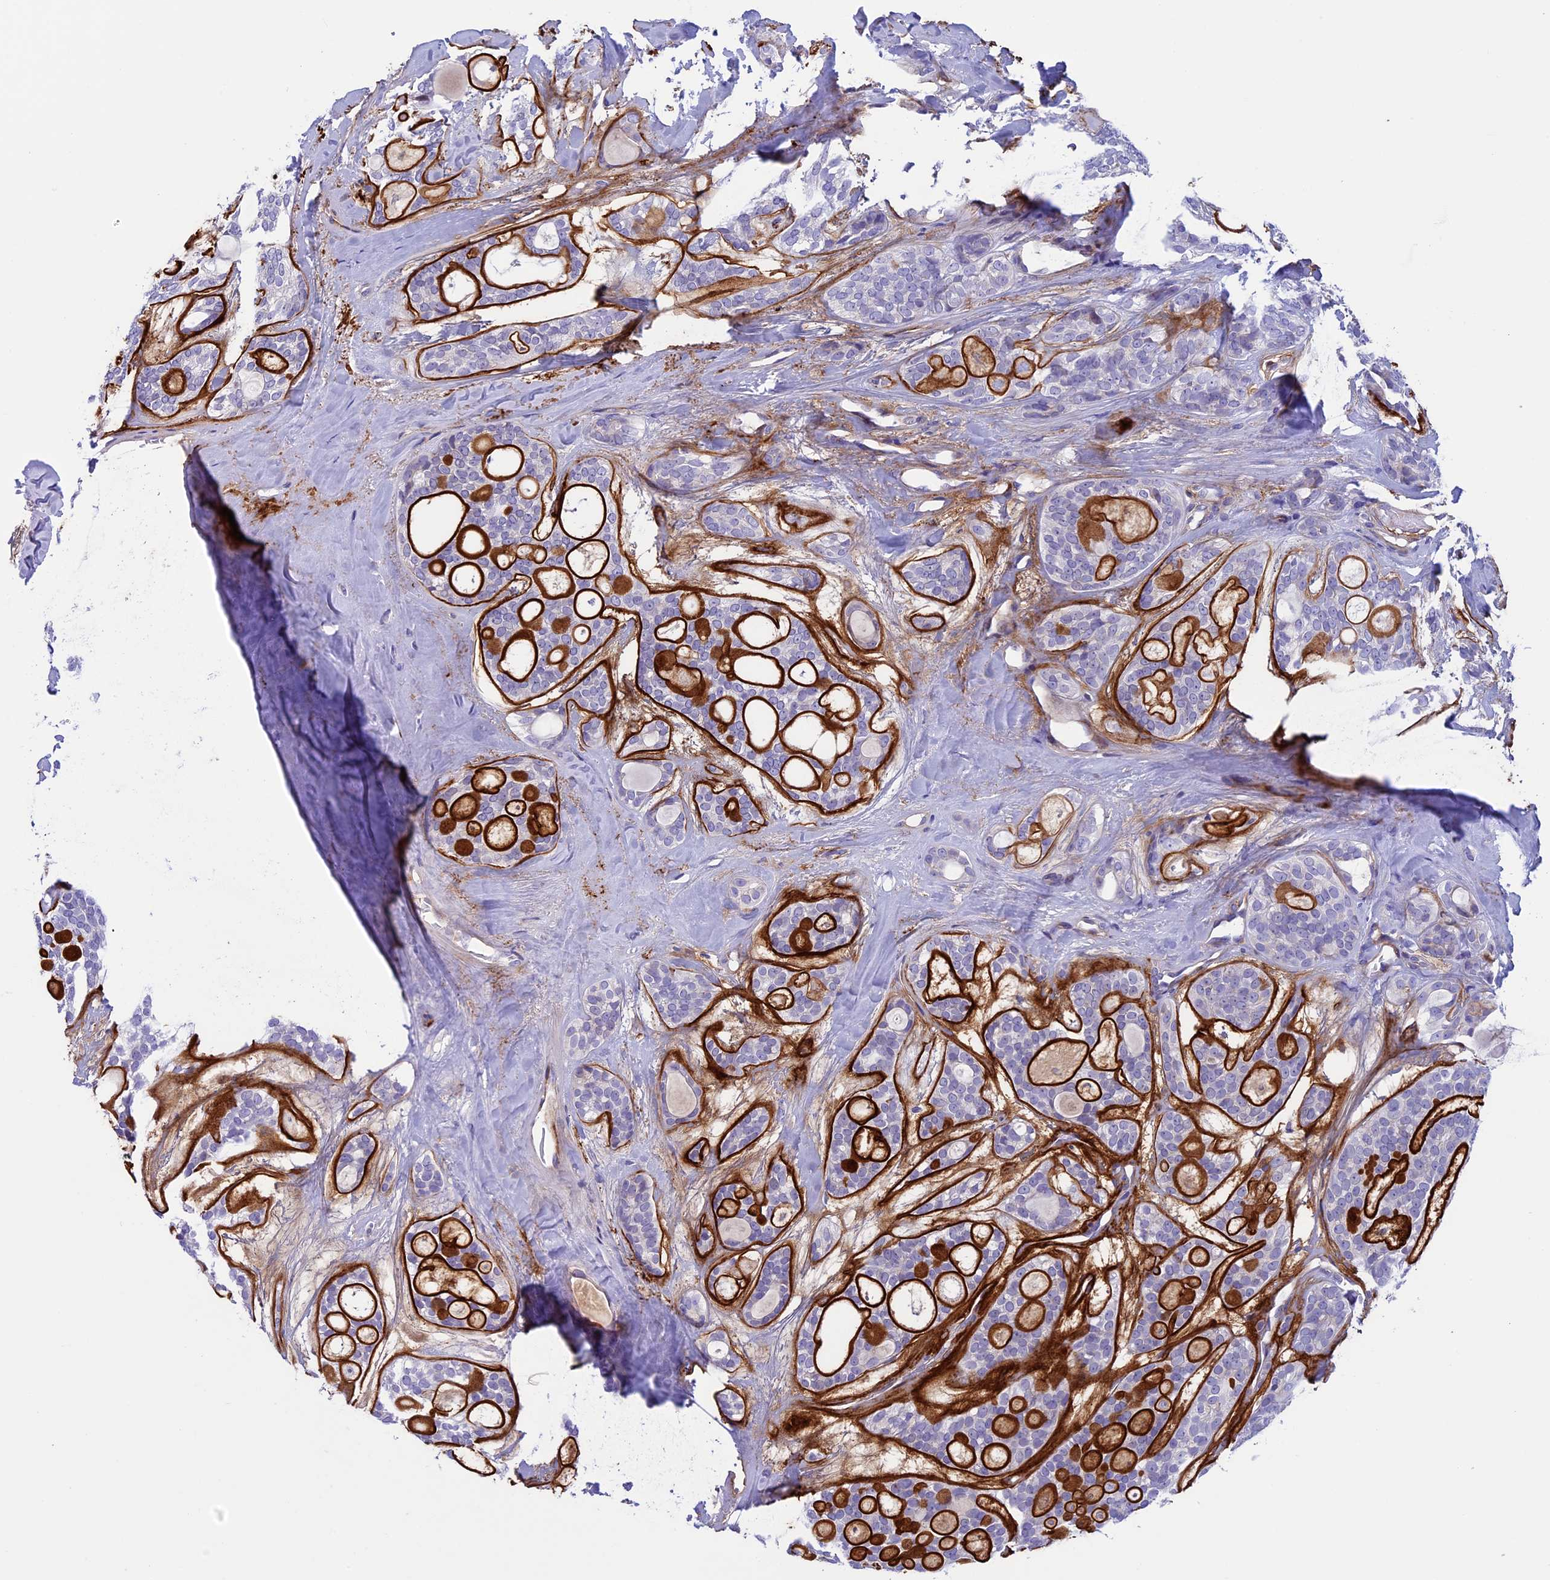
{"staining": {"intensity": "negative", "quantity": "none", "location": "none"}, "tissue": "head and neck cancer", "cell_type": "Tumor cells", "image_type": "cancer", "snomed": [{"axis": "morphology", "description": "Adenocarcinoma, NOS"}, {"axis": "topography", "description": "Head-Neck"}], "caption": "DAB (3,3'-diaminobenzidine) immunohistochemical staining of human head and neck cancer shows no significant staining in tumor cells.", "gene": "LOXL1", "patient": {"sex": "male", "age": 66}}